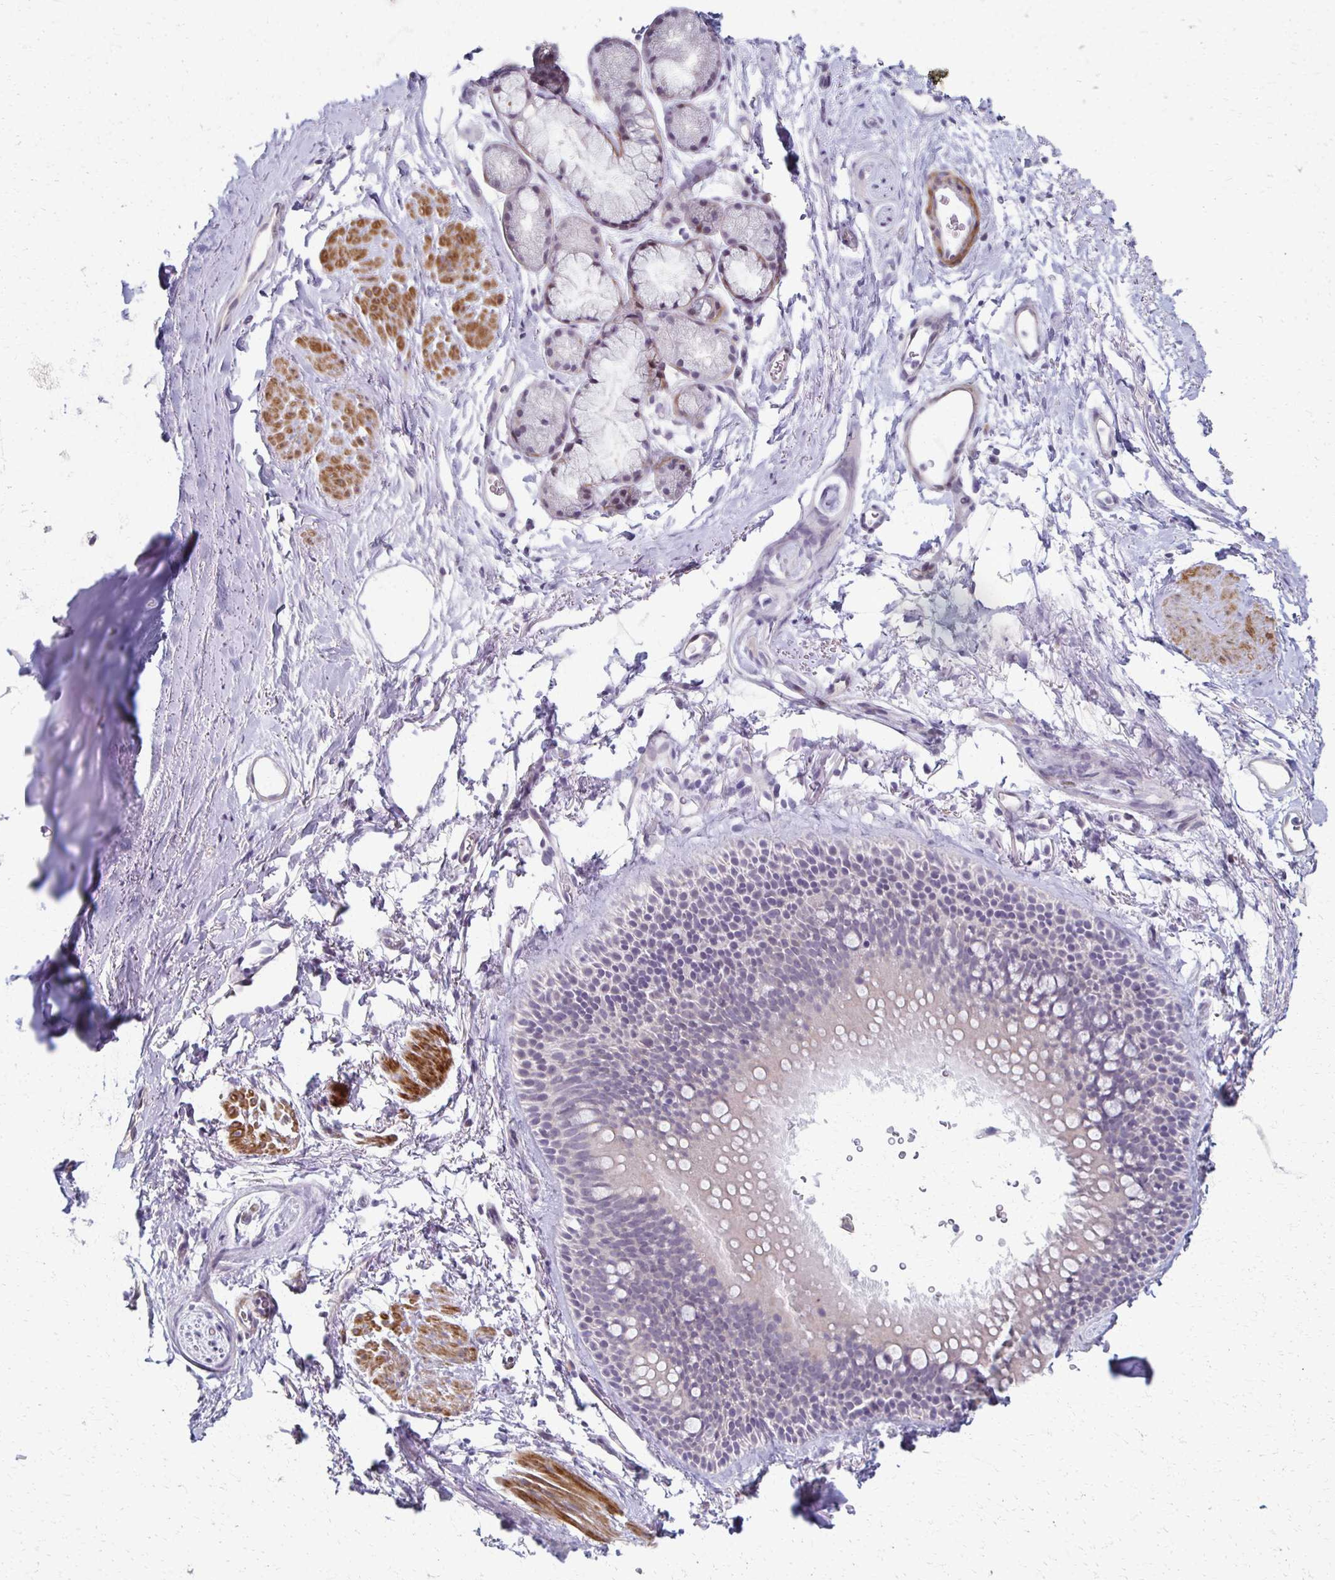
{"staining": {"intensity": "negative", "quantity": "none", "location": "none"}, "tissue": "adipose tissue", "cell_type": "Adipocytes", "image_type": "normal", "snomed": [{"axis": "morphology", "description": "Normal tissue, NOS"}, {"axis": "topography", "description": "Lymph node"}, {"axis": "topography", "description": "Cartilage tissue"}, {"axis": "topography", "description": "Bronchus"}], "caption": "Protein analysis of normal adipose tissue reveals no significant staining in adipocytes.", "gene": "FOXO4", "patient": {"sex": "female", "age": 70}}